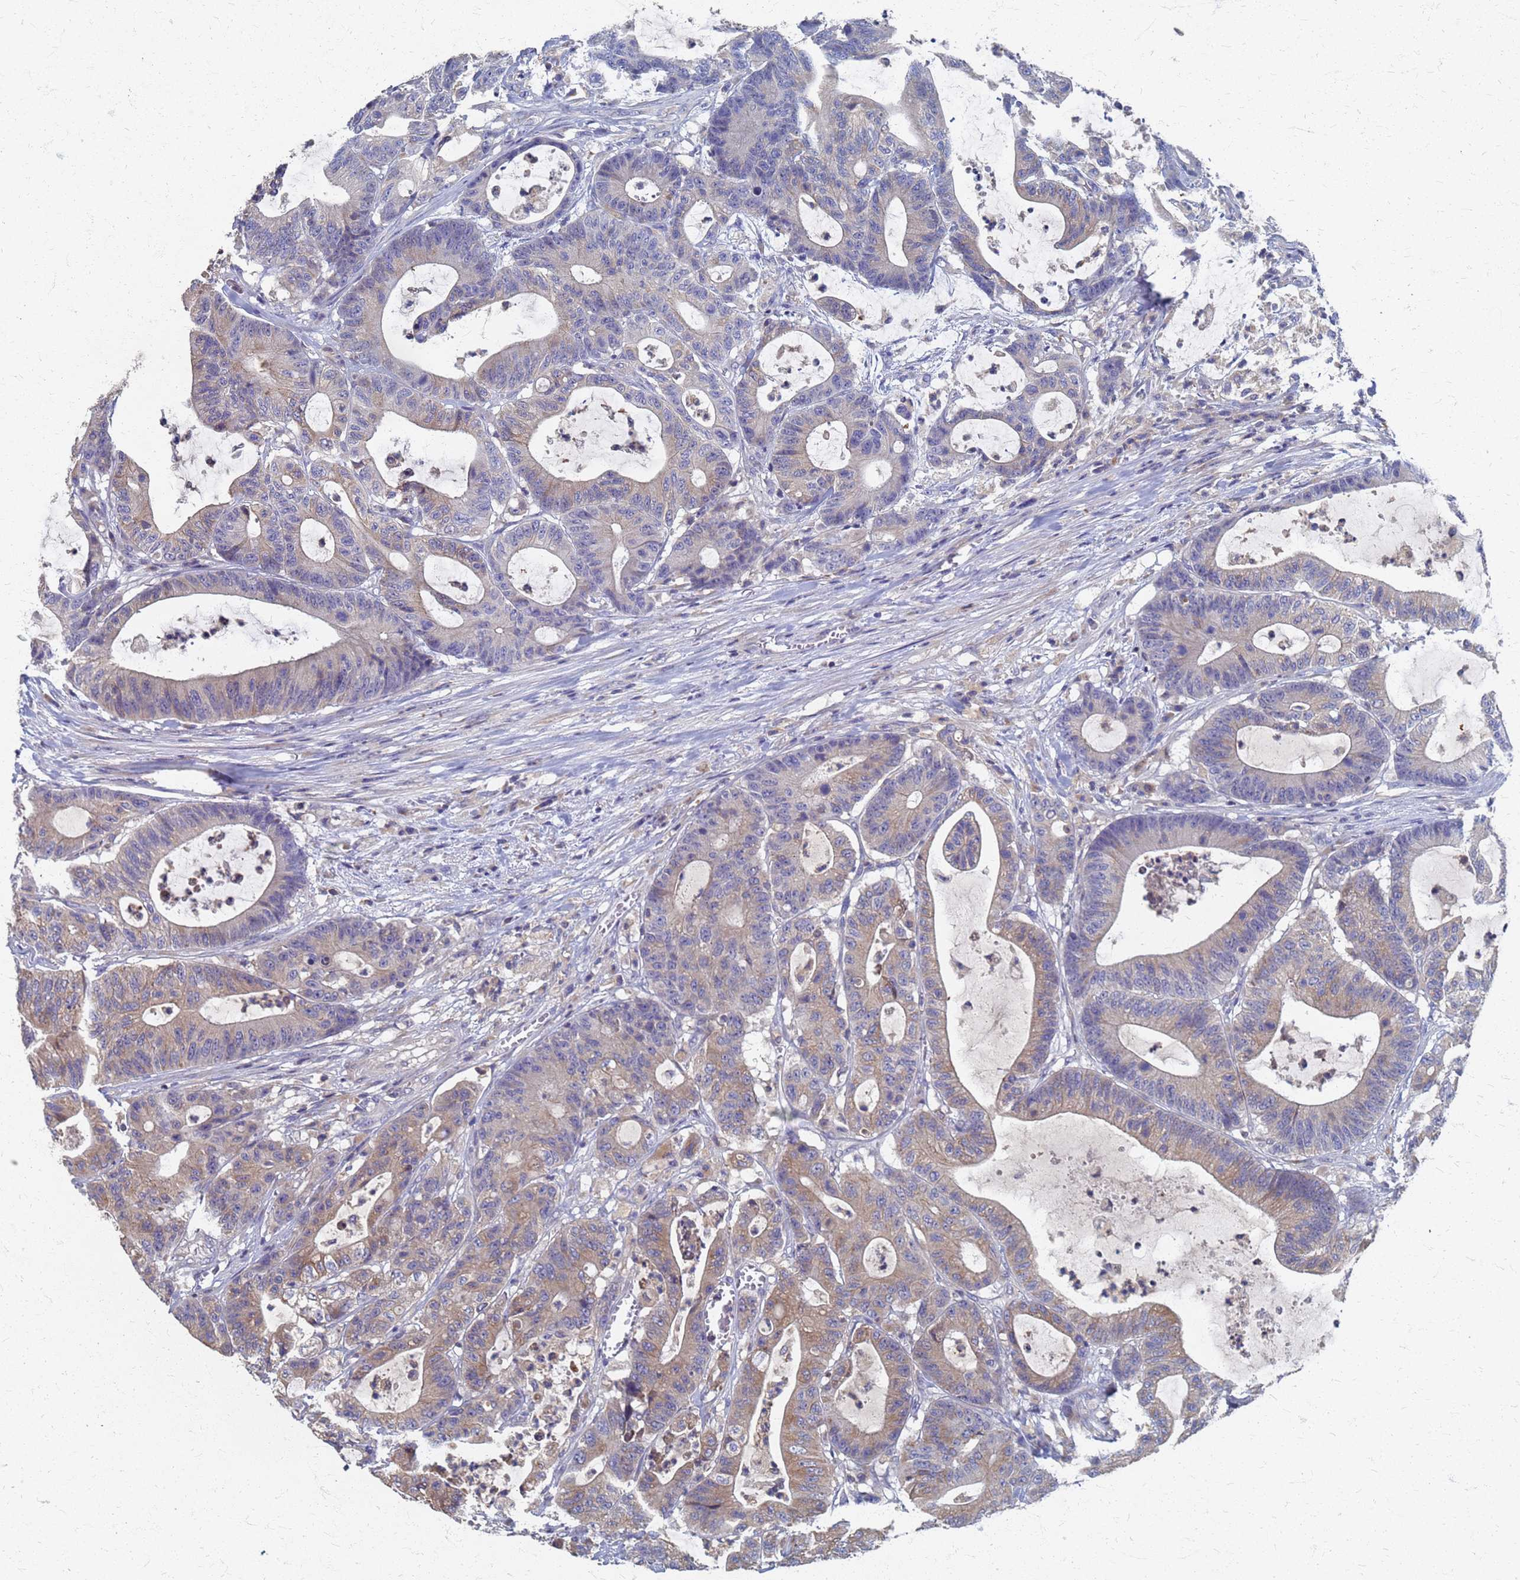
{"staining": {"intensity": "weak", "quantity": "25%-75%", "location": "cytoplasmic/membranous"}, "tissue": "colorectal cancer", "cell_type": "Tumor cells", "image_type": "cancer", "snomed": [{"axis": "morphology", "description": "Adenocarcinoma, NOS"}, {"axis": "topography", "description": "Colon"}], "caption": "A brown stain labels weak cytoplasmic/membranous positivity of a protein in colorectal cancer (adenocarcinoma) tumor cells. (DAB (3,3'-diaminobenzidine) = brown stain, brightfield microscopy at high magnification).", "gene": "KRCC1", "patient": {"sex": "female", "age": 84}}